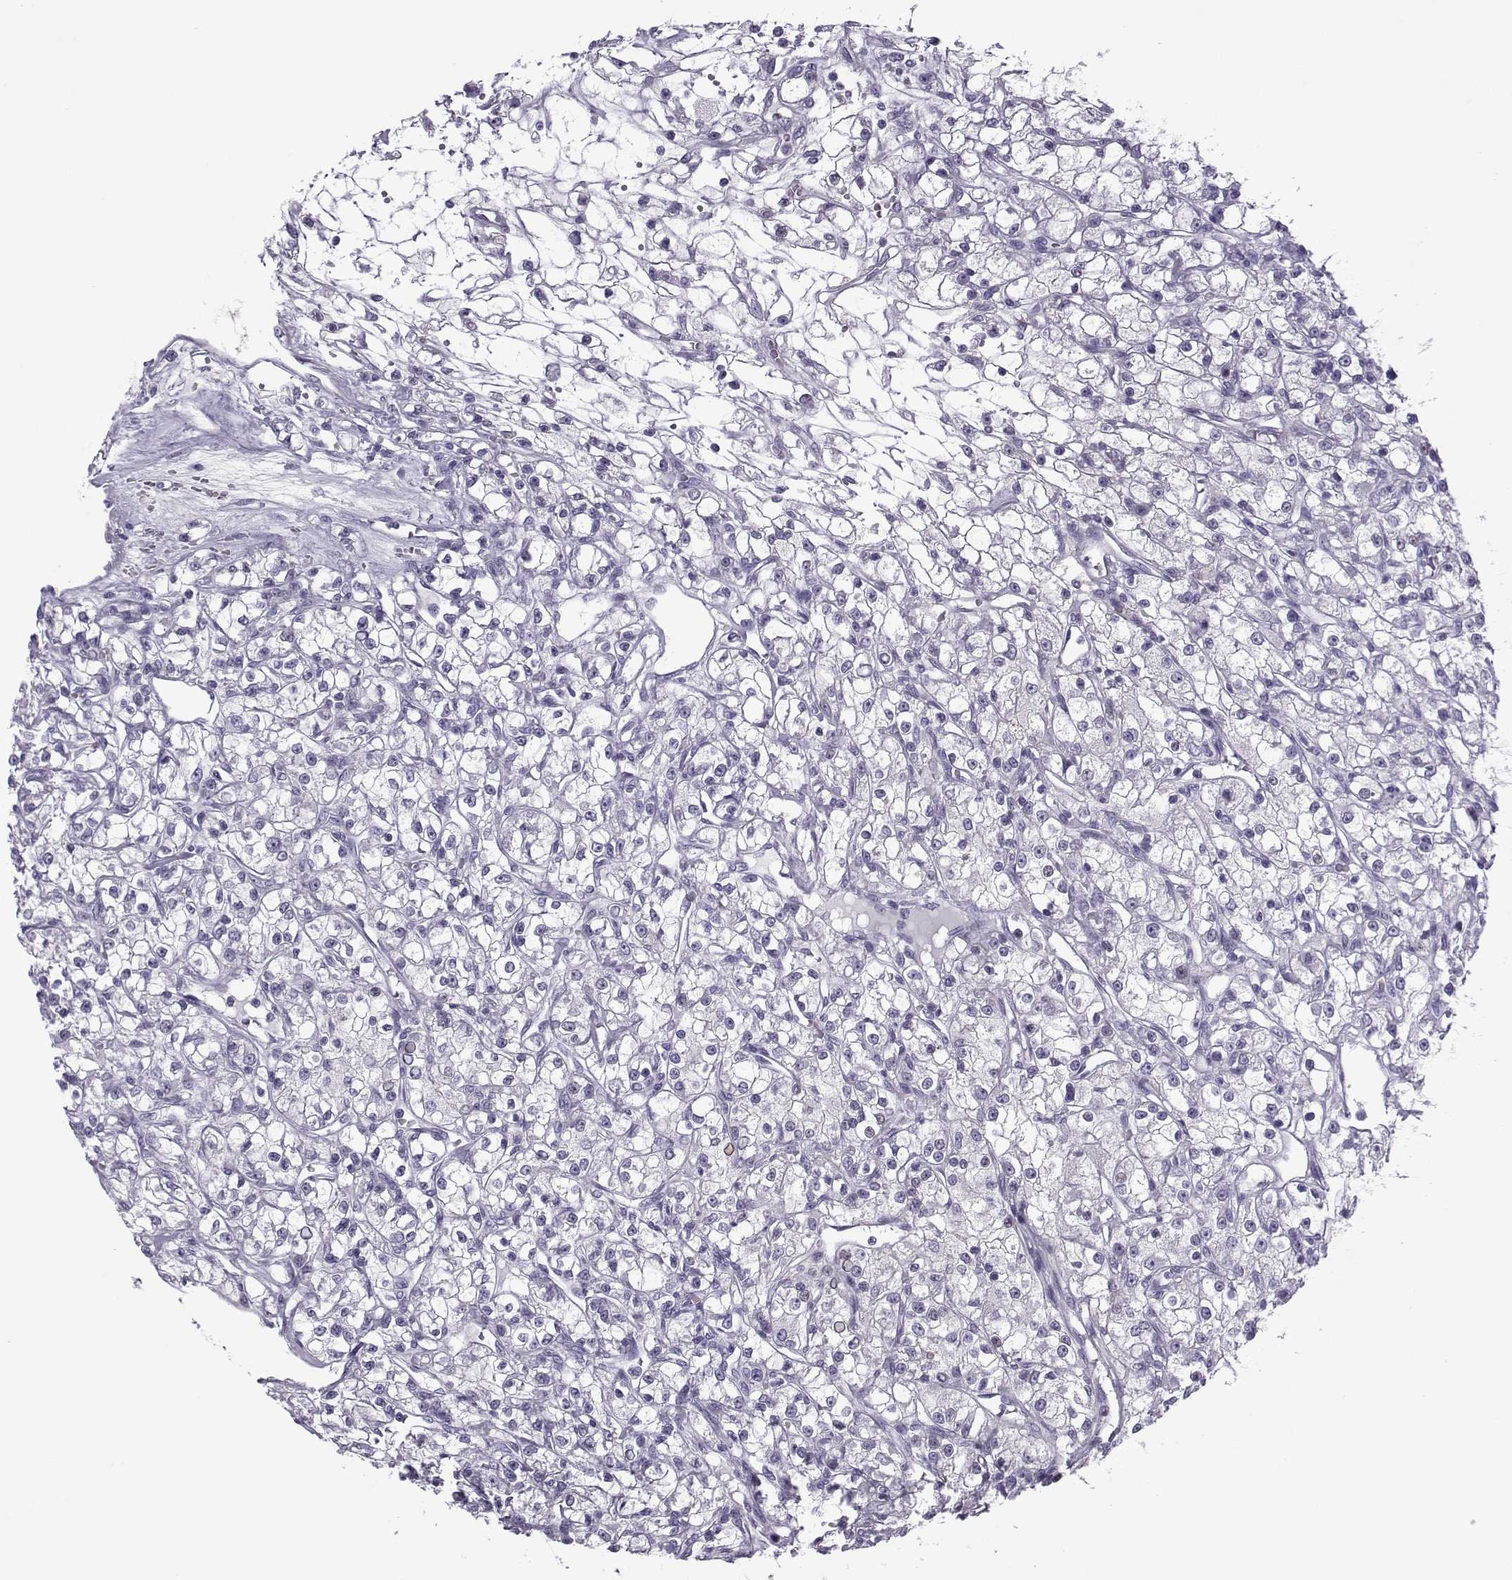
{"staining": {"intensity": "negative", "quantity": "none", "location": "none"}, "tissue": "renal cancer", "cell_type": "Tumor cells", "image_type": "cancer", "snomed": [{"axis": "morphology", "description": "Adenocarcinoma, NOS"}, {"axis": "topography", "description": "Kidney"}], "caption": "A histopathology image of renal adenocarcinoma stained for a protein exhibits no brown staining in tumor cells.", "gene": "OIP5", "patient": {"sex": "female", "age": 59}}